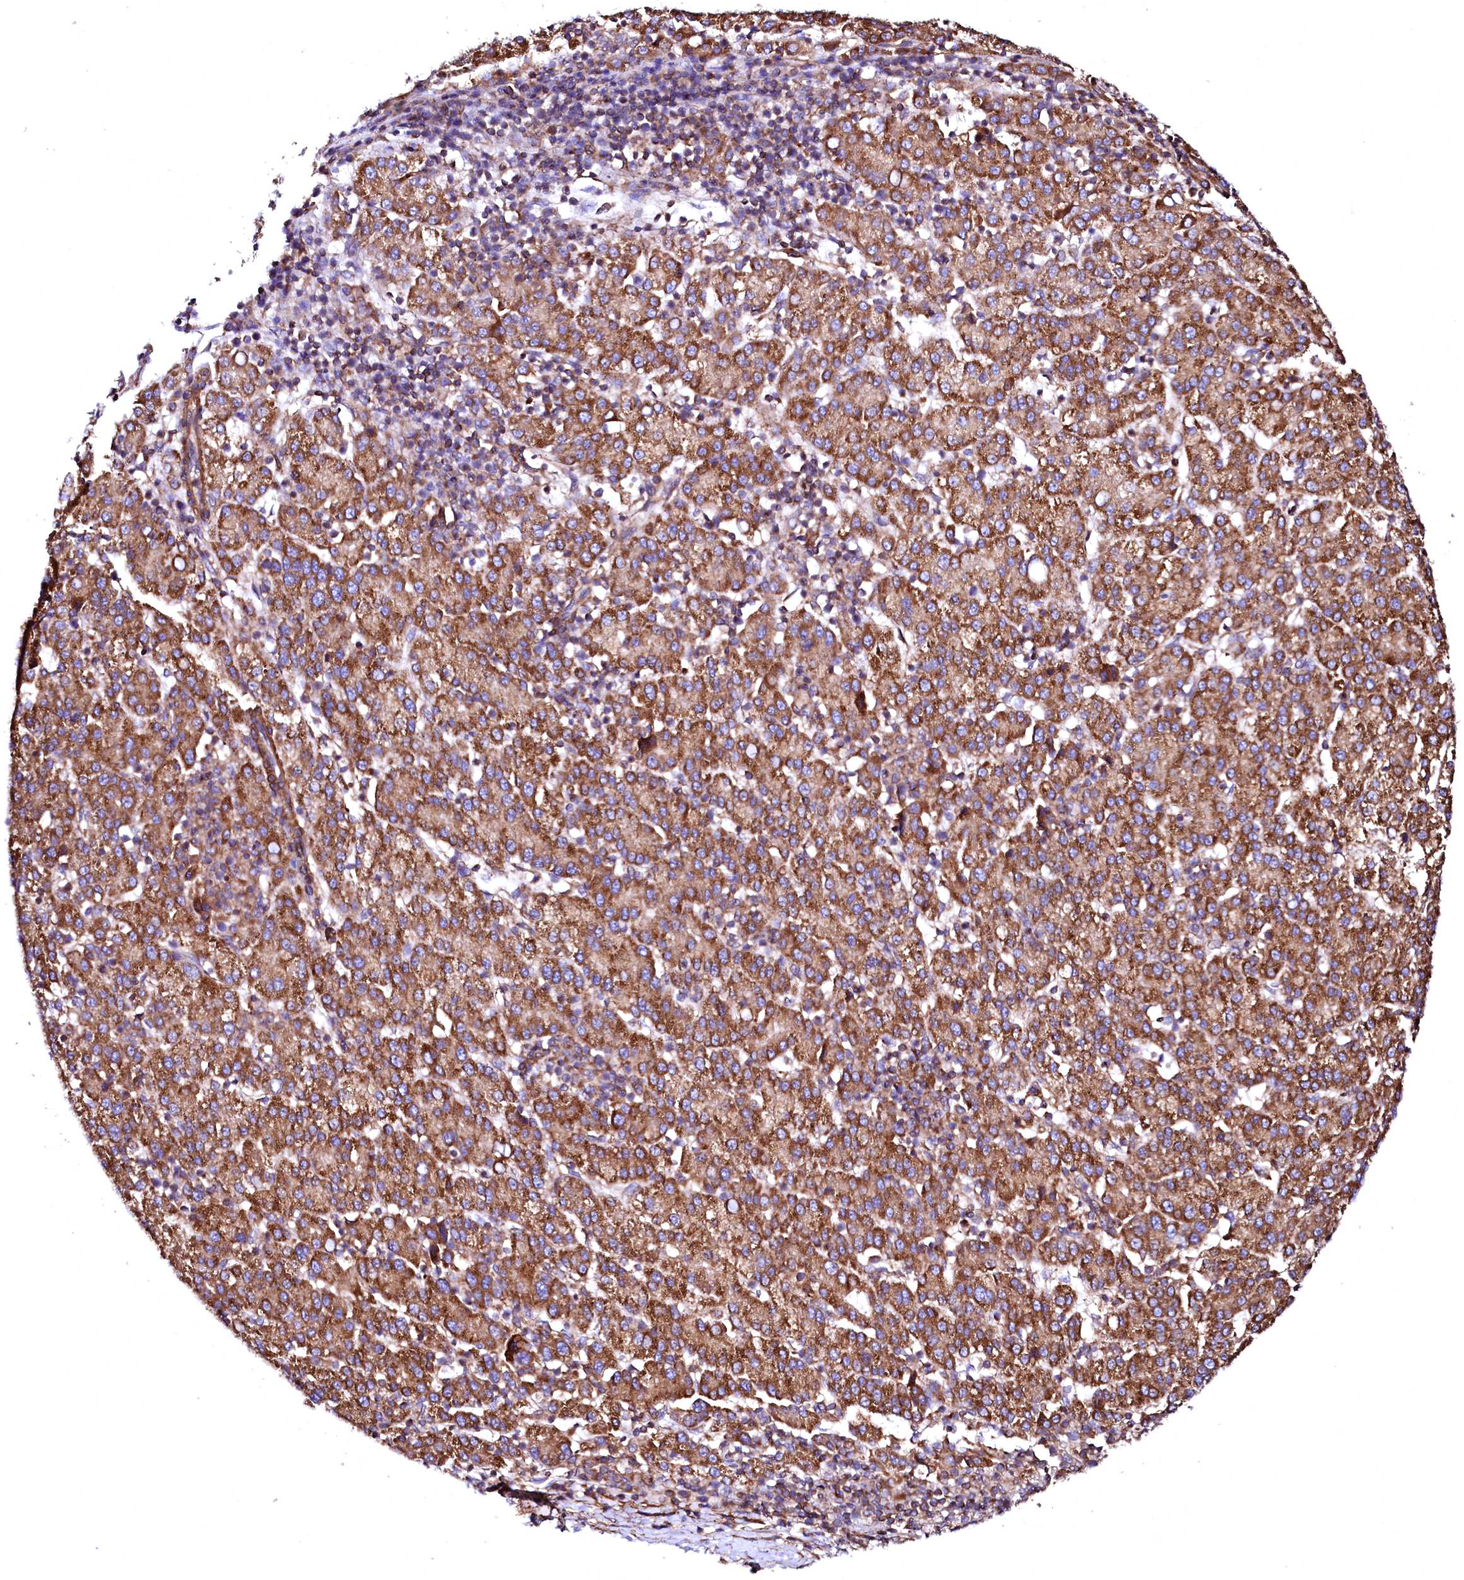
{"staining": {"intensity": "strong", "quantity": ">75%", "location": "cytoplasmic/membranous"}, "tissue": "liver cancer", "cell_type": "Tumor cells", "image_type": "cancer", "snomed": [{"axis": "morphology", "description": "Carcinoma, Hepatocellular, NOS"}, {"axis": "topography", "description": "Liver"}], "caption": "An image showing strong cytoplasmic/membranous positivity in about >75% of tumor cells in liver cancer (hepatocellular carcinoma), as visualized by brown immunohistochemical staining.", "gene": "GPR176", "patient": {"sex": "female", "age": 58}}